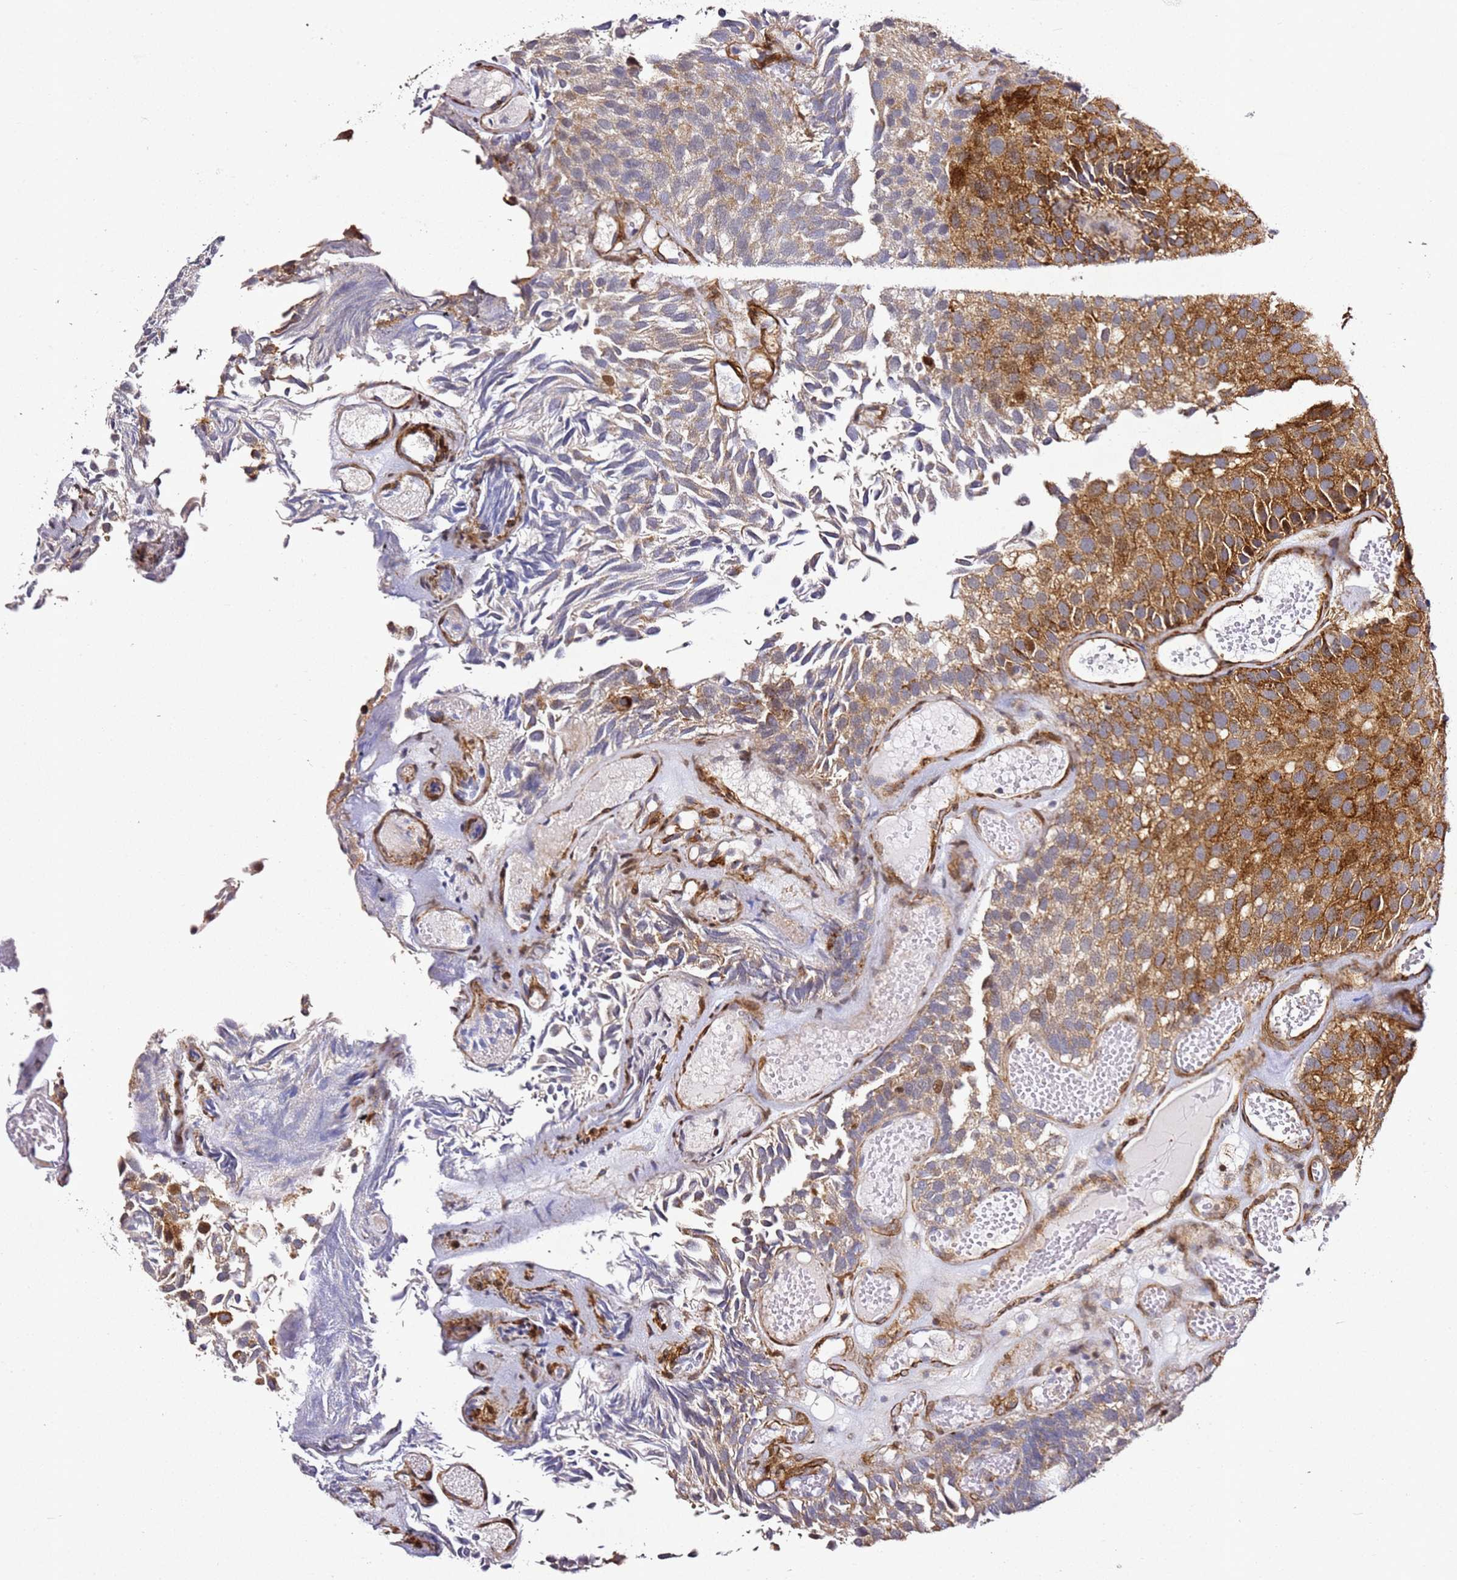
{"staining": {"intensity": "strong", "quantity": ">75%", "location": "cytoplasmic/membranous"}, "tissue": "urothelial cancer", "cell_type": "Tumor cells", "image_type": "cancer", "snomed": [{"axis": "morphology", "description": "Urothelial carcinoma, Low grade"}, {"axis": "topography", "description": "Urinary bladder"}], "caption": "About >75% of tumor cells in low-grade urothelial carcinoma demonstrate strong cytoplasmic/membranous protein positivity as visualized by brown immunohistochemical staining.", "gene": "ZNF296", "patient": {"sex": "male", "age": 89}}